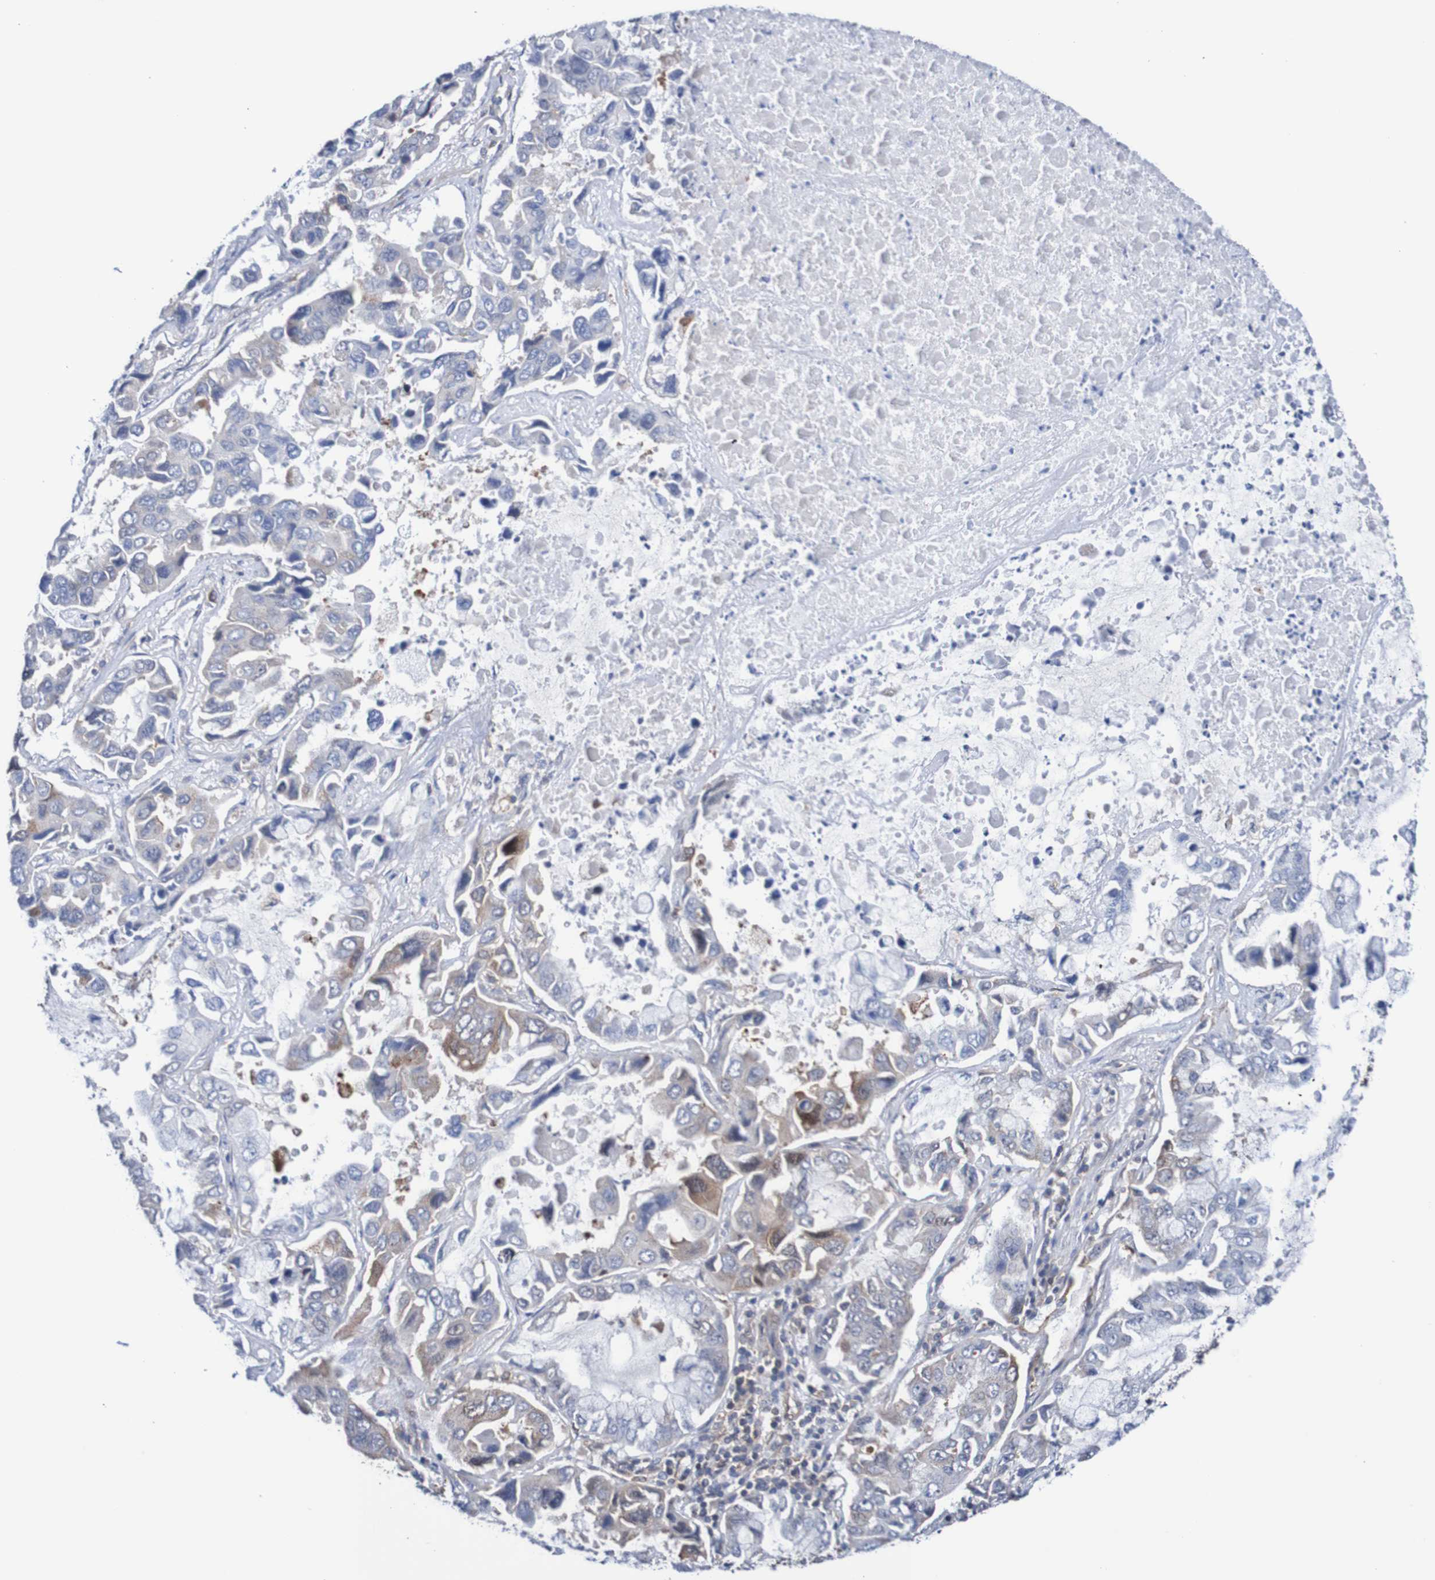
{"staining": {"intensity": "negative", "quantity": "none", "location": "none"}, "tissue": "lung cancer", "cell_type": "Tumor cells", "image_type": "cancer", "snomed": [{"axis": "morphology", "description": "Adenocarcinoma, NOS"}, {"axis": "topography", "description": "Lung"}], "caption": "Tumor cells show no significant positivity in lung cancer (adenocarcinoma).", "gene": "RIGI", "patient": {"sex": "male", "age": 64}}